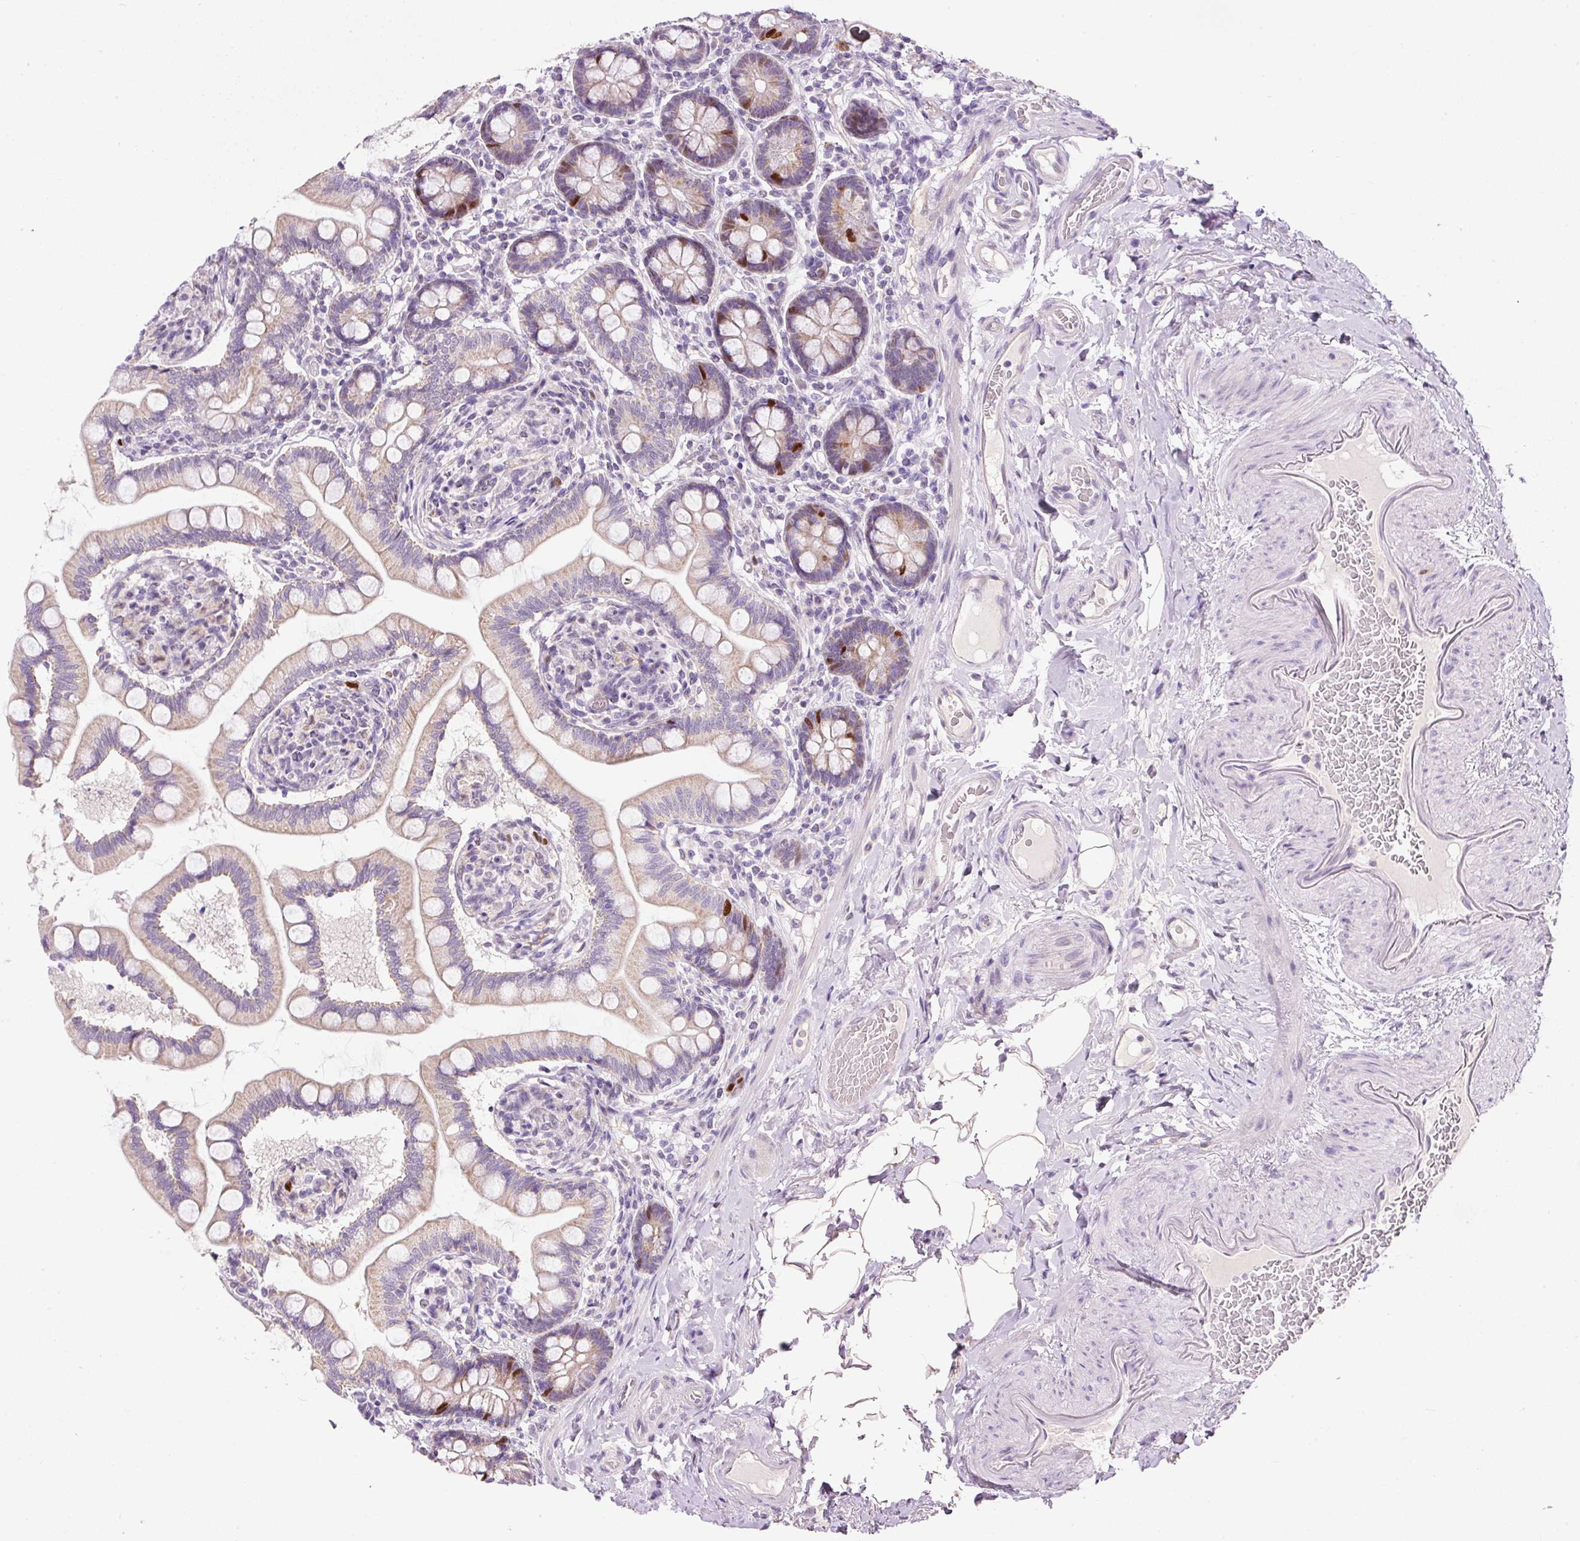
{"staining": {"intensity": "moderate", "quantity": "25%-75%", "location": "cytoplasmic/membranous,nuclear"}, "tissue": "small intestine", "cell_type": "Glandular cells", "image_type": "normal", "snomed": [{"axis": "morphology", "description": "Normal tissue, NOS"}, {"axis": "topography", "description": "Small intestine"}], "caption": "An immunohistochemistry photomicrograph of unremarkable tissue is shown. Protein staining in brown shows moderate cytoplasmic/membranous,nuclear positivity in small intestine within glandular cells.", "gene": "KPNA2", "patient": {"sex": "female", "age": 64}}